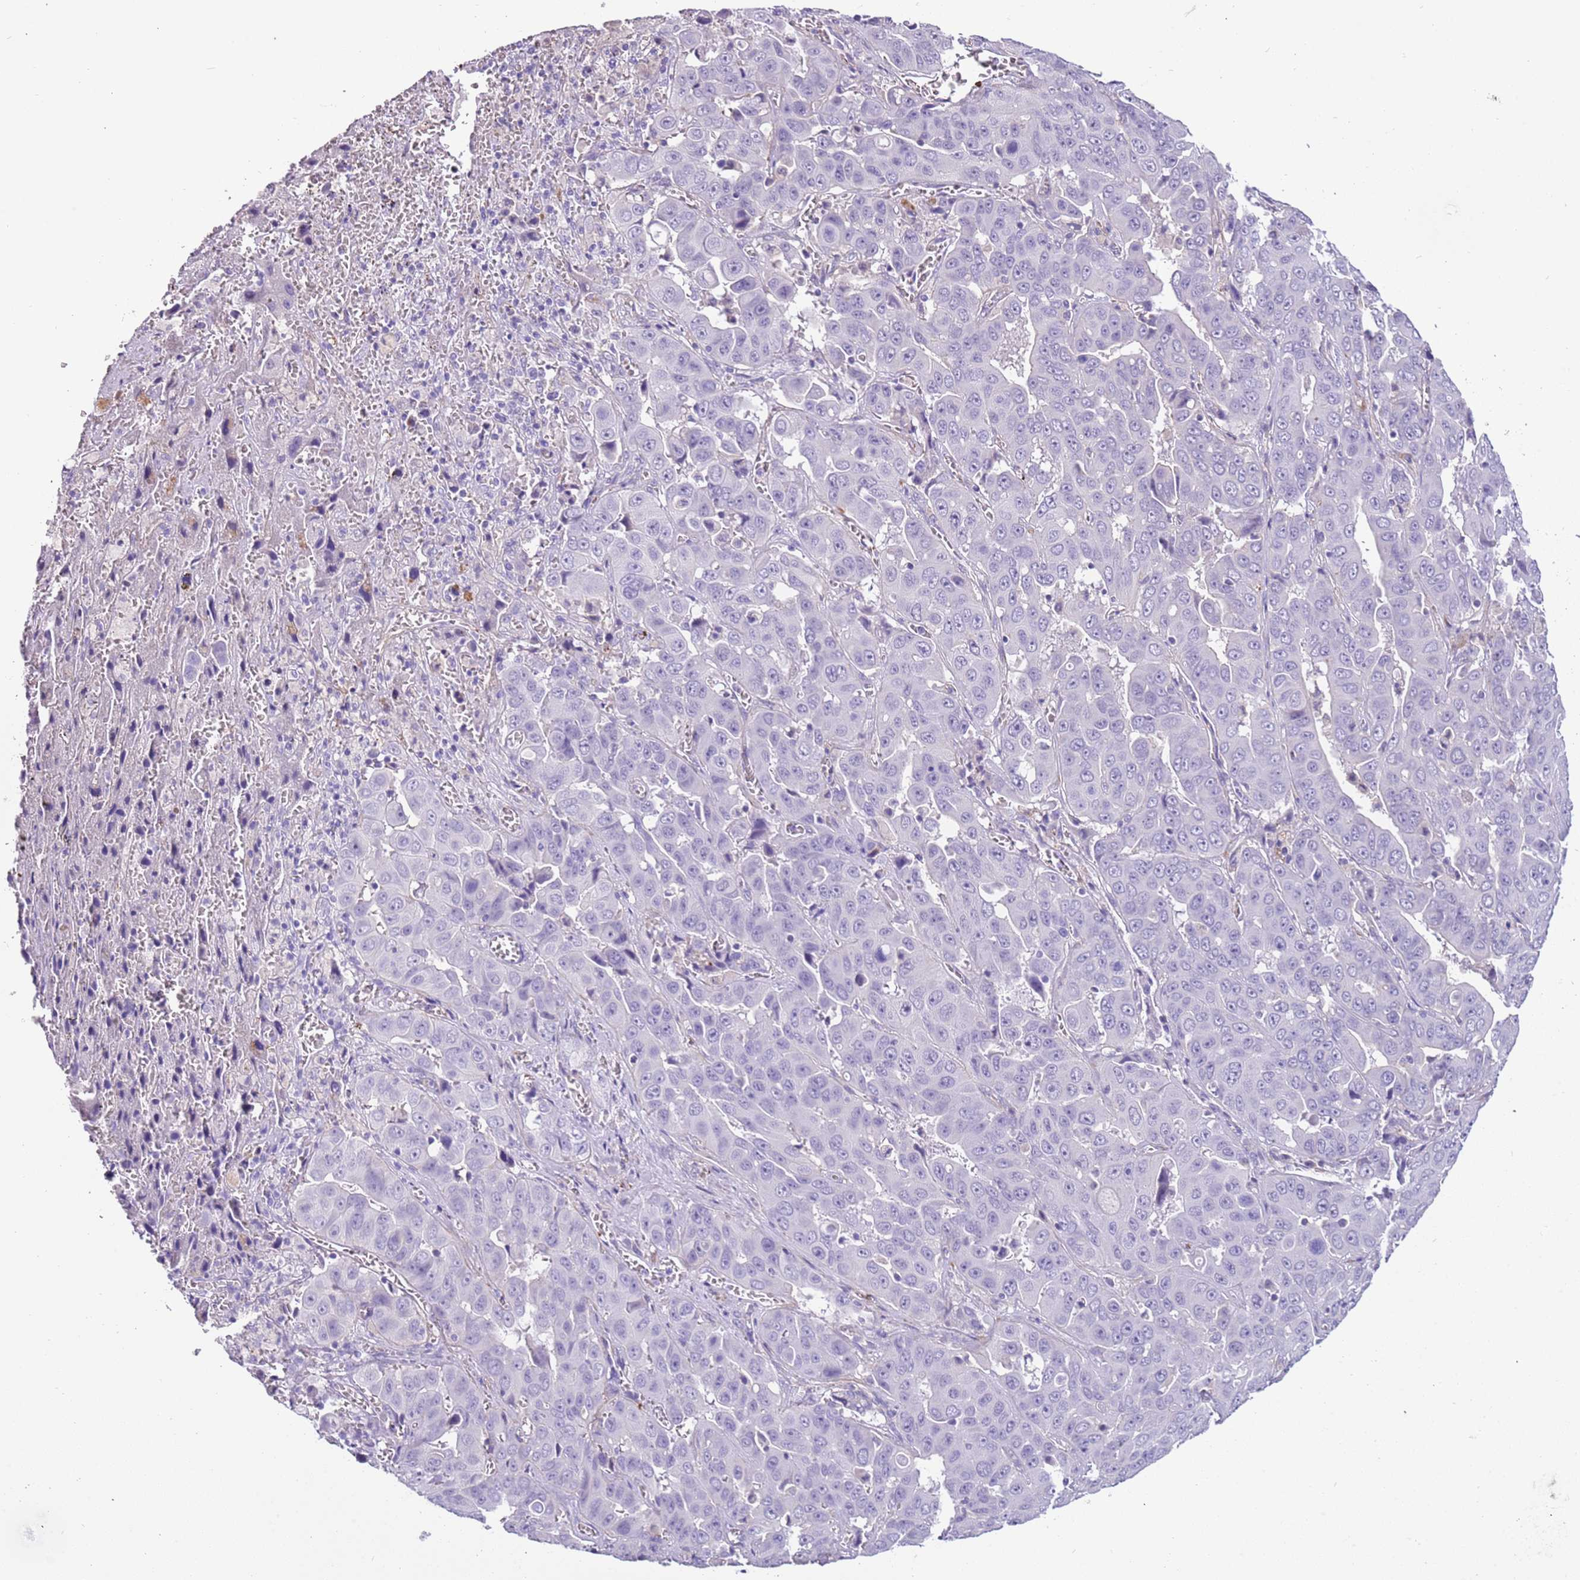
{"staining": {"intensity": "negative", "quantity": "none", "location": "none"}, "tissue": "liver cancer", "cell_type": "Tumor cells", "image_type": "cancer", "snomed": [{"axis": "morphology", "description": "Cholangiocarcinoma"}, {"axis": "topography", "description": "Liver"}], "caption": "Human cholangiocarcinoma (liver) stained for a protein using IHC demonstrates no staining in tumor cells.", "gene": "PCGF2", "patient": {"sex": "female", "age": 52}}